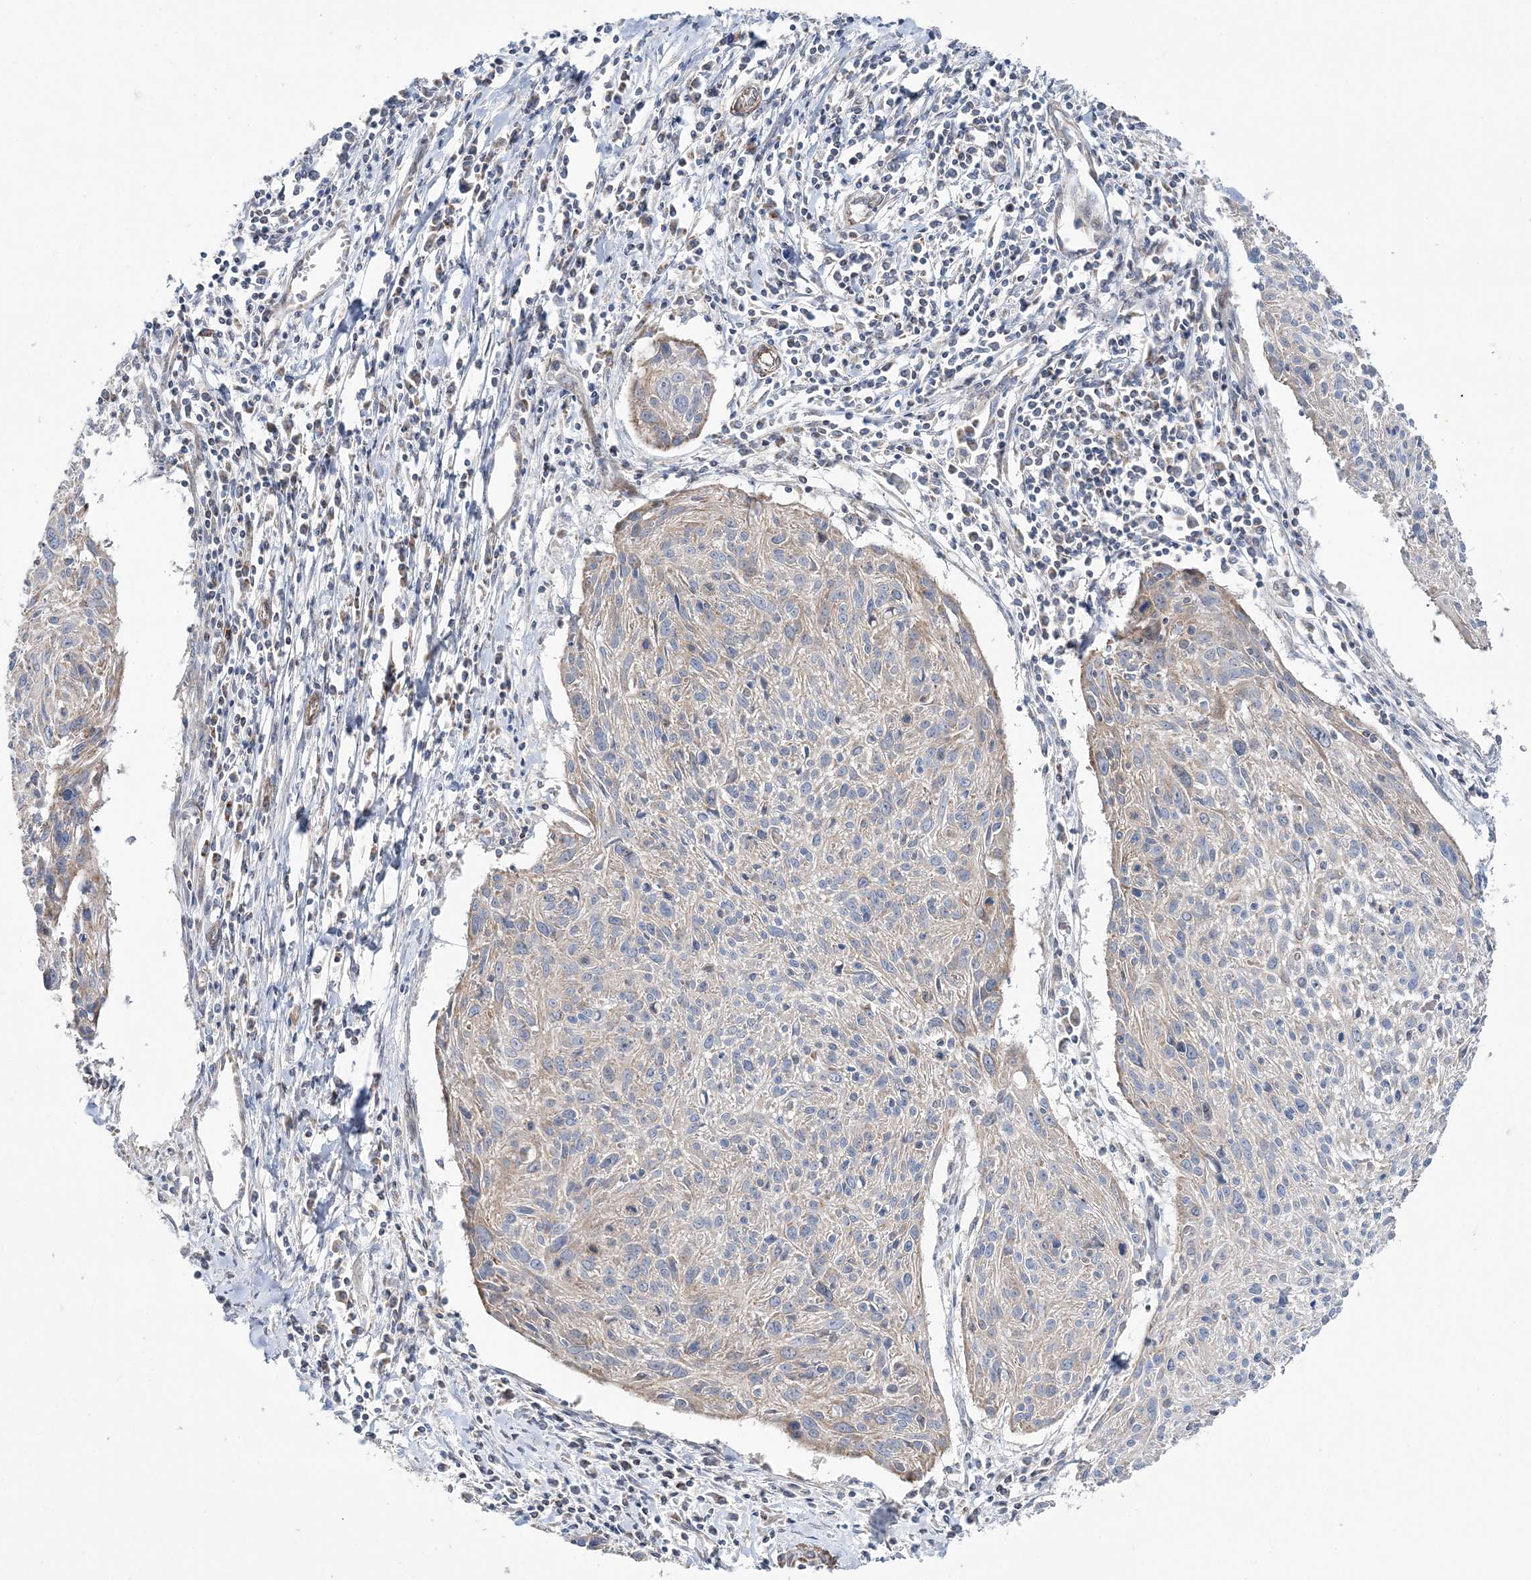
{"staining": {"intensity": "weak", "quantity": "<25%", "location": "cytoplasmic/membranous"}, "tissue": "cervical cancer", "cell_type": "Tumor cells", "image_type": "cancer", "snomed": [{"axis": "morphology", "description": "Squamous cell carcinoma, NOS"}, {"axis": "topography", "description": "Cervix"}], "caption": "IHC image of human cervical cancer stained for a protein (brown), which exhibits no staining in tumor cells.", "gene": "OPA1", "patient": {"sex": "female", "age": 51}}